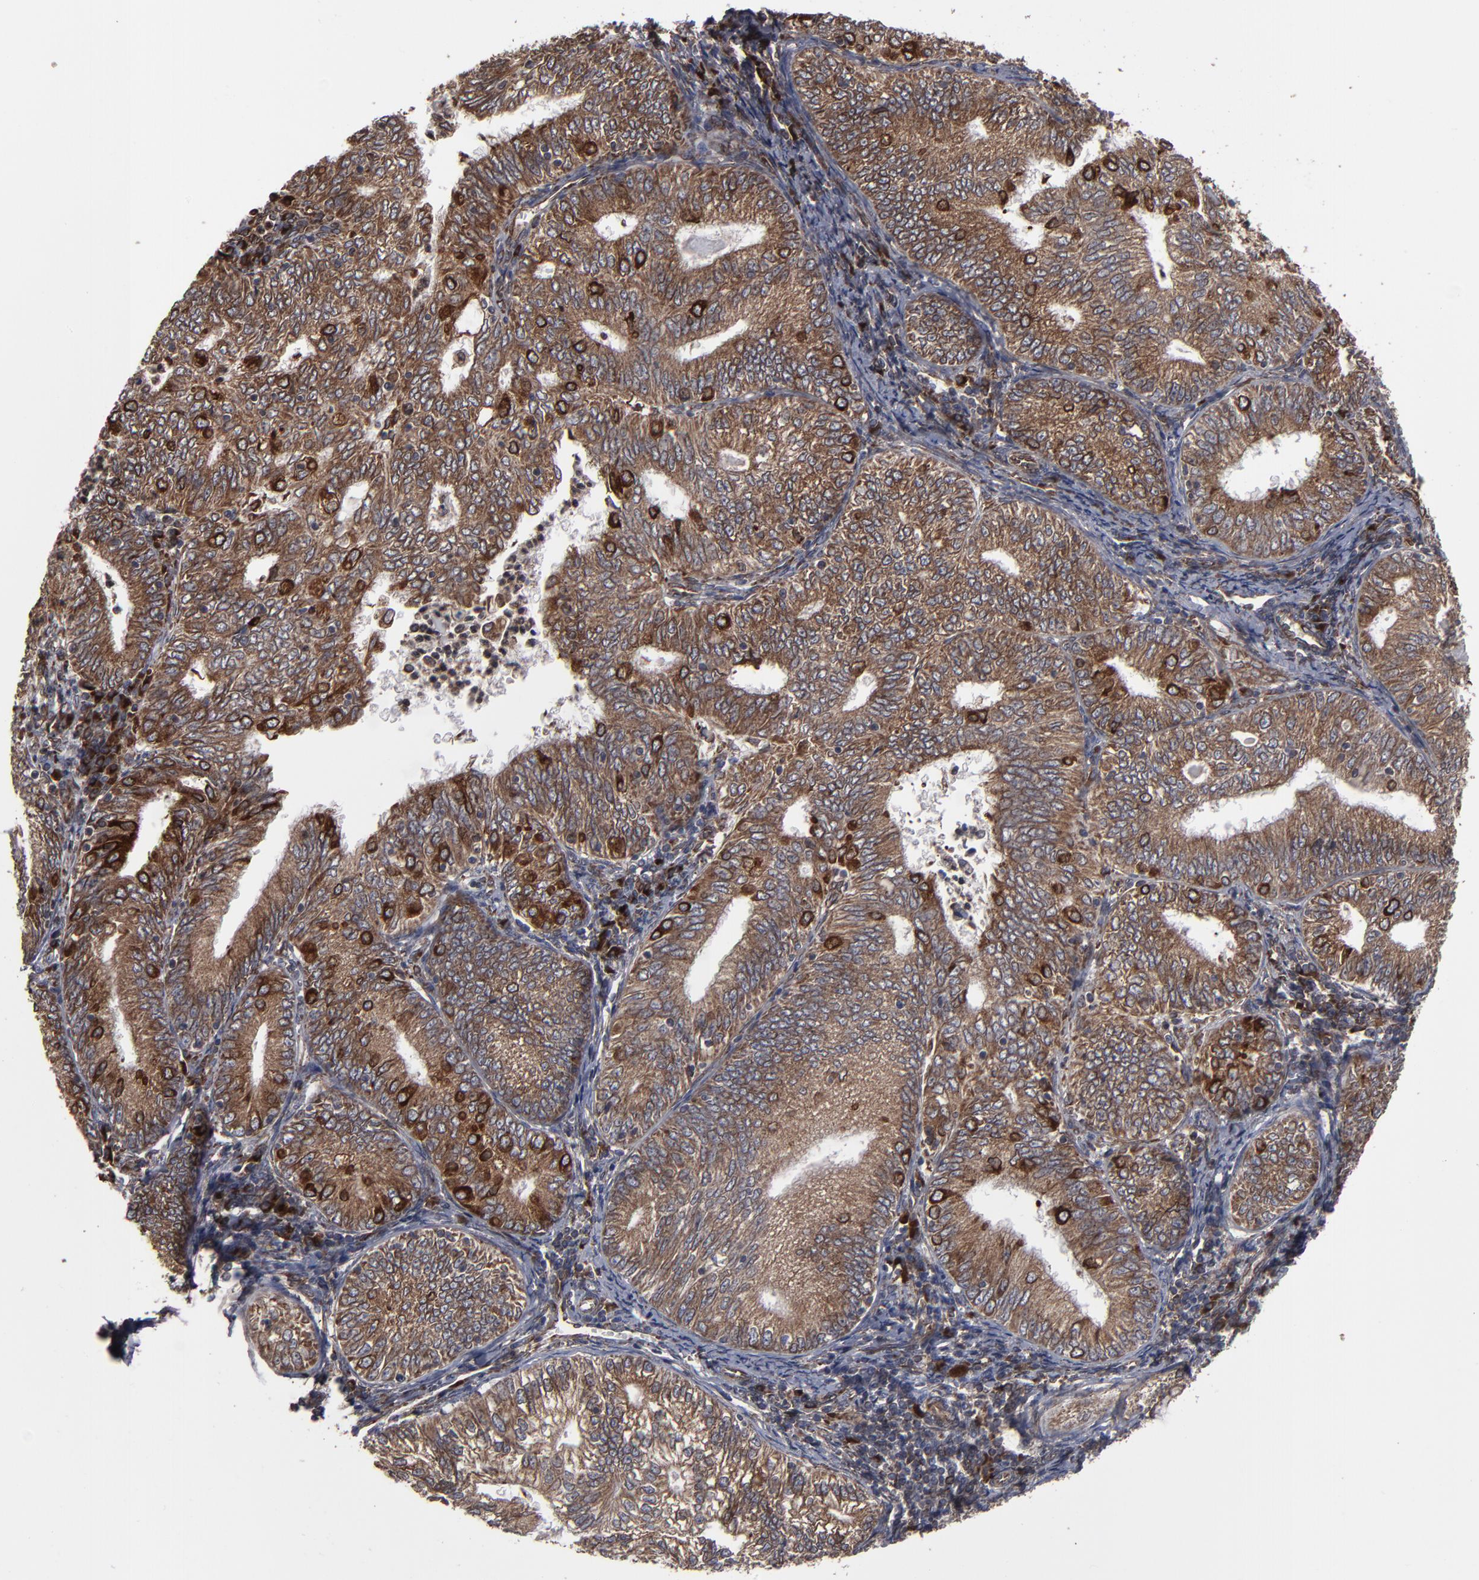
{"staining": {"intensity": "strong", "quantity": ">75%", "location": "cytoplasmic/membranous"}, "tissue": "endometrial cancer", "cell_type": "Tumor cells", "image_type": "cancer", "snomed": [{"axis": "morphology", "description": "Adenocarcinoma, NOS"}, {"axis": "topography", "description": "Endometrium"}], "caption": "Adenocarcinoma (endometrial) was stained to show a protein in brown. There is high levels of strong cytoplasmic/membranous positivity in about >75% of tumor cells.", "gene": "CNIH1", "patient": {"sex": "female", "age": 69}}